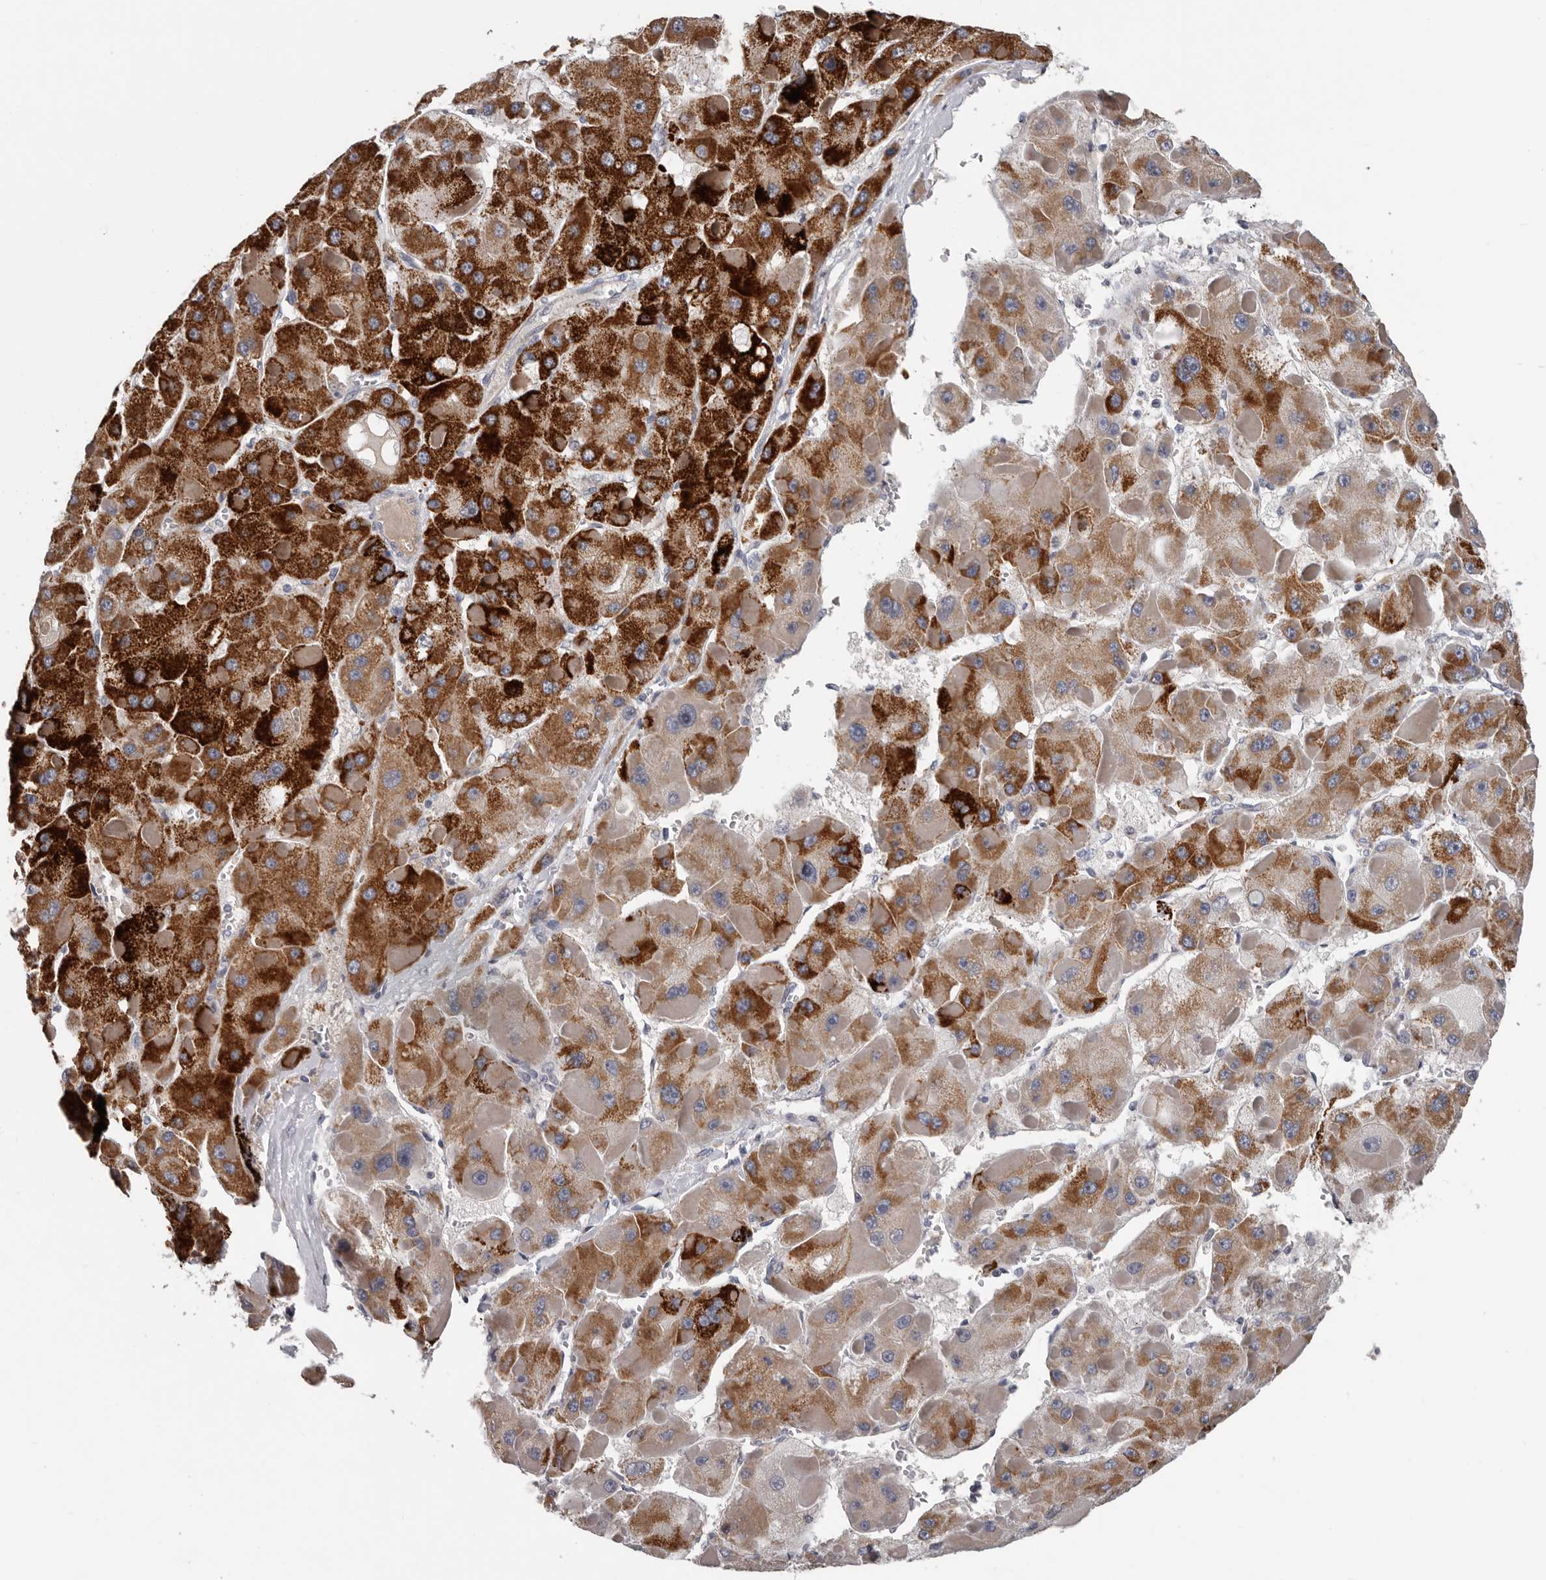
{"staining": {"intensity": "strong", "quantity": ">75%", "location": "cytoplasmic/membranous"}, "tissue": "liver cancer", "cell_type": "Tumor cells", "image_type": "cancer", "snomed": [{"axis": "morphology", "description": "Carcinoma, Hepatocellular, NOS"}, {"axis": "topography", "description": "Liver"}], "caption": "Protein expression by IHC displays strong cytoplasmic/membranous staining in about >75% of tumor cells in hepatocellular carcinoma (liver). Immunohistochemistry stains the protein in brown and the nuclei are stained blue.", "gene": "RNF217", "patient": {"sex": "female", "age": 73}}